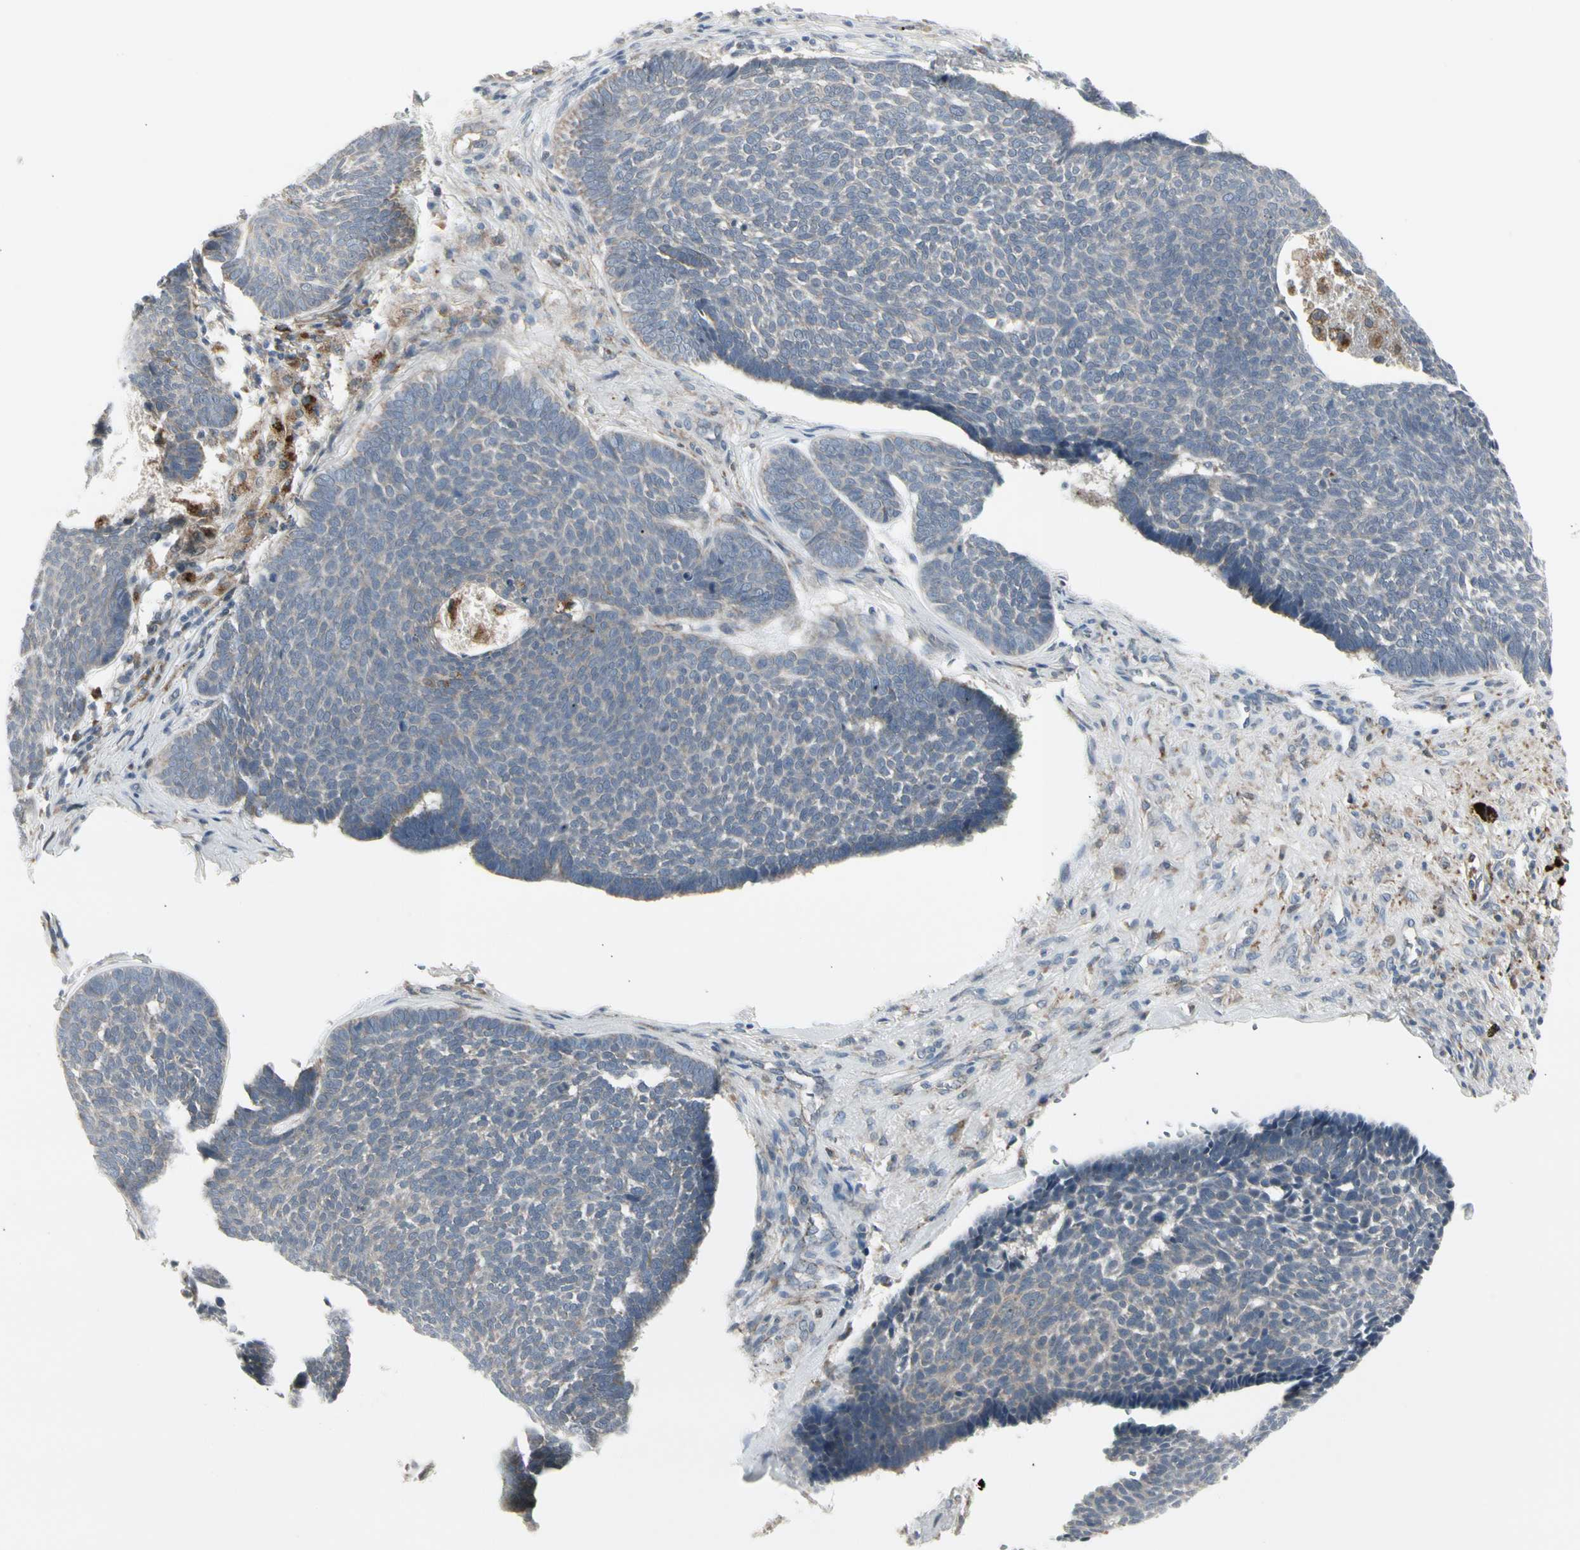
{"staining": {"intensity": "negative", "quantity": "none", "location": "none"}, "tissue": "skin cancer", "cell_type": "Tumor cells", "image_type": "cancer", "snomed": [{"axis": "morphology", "description": "Basal cell carcinoma"}, {"axis": "topography", "description": "Skin"}], "caption": "This micrograph is of skin cancer (basal cell carcinoma) stained with immunohistochemistry to label a protein in brown with the nuclei are counter-stained blue. There is no staining in tumor cells.", "gene": "GRN", "patient": {"sex": "male", "age": 84}}